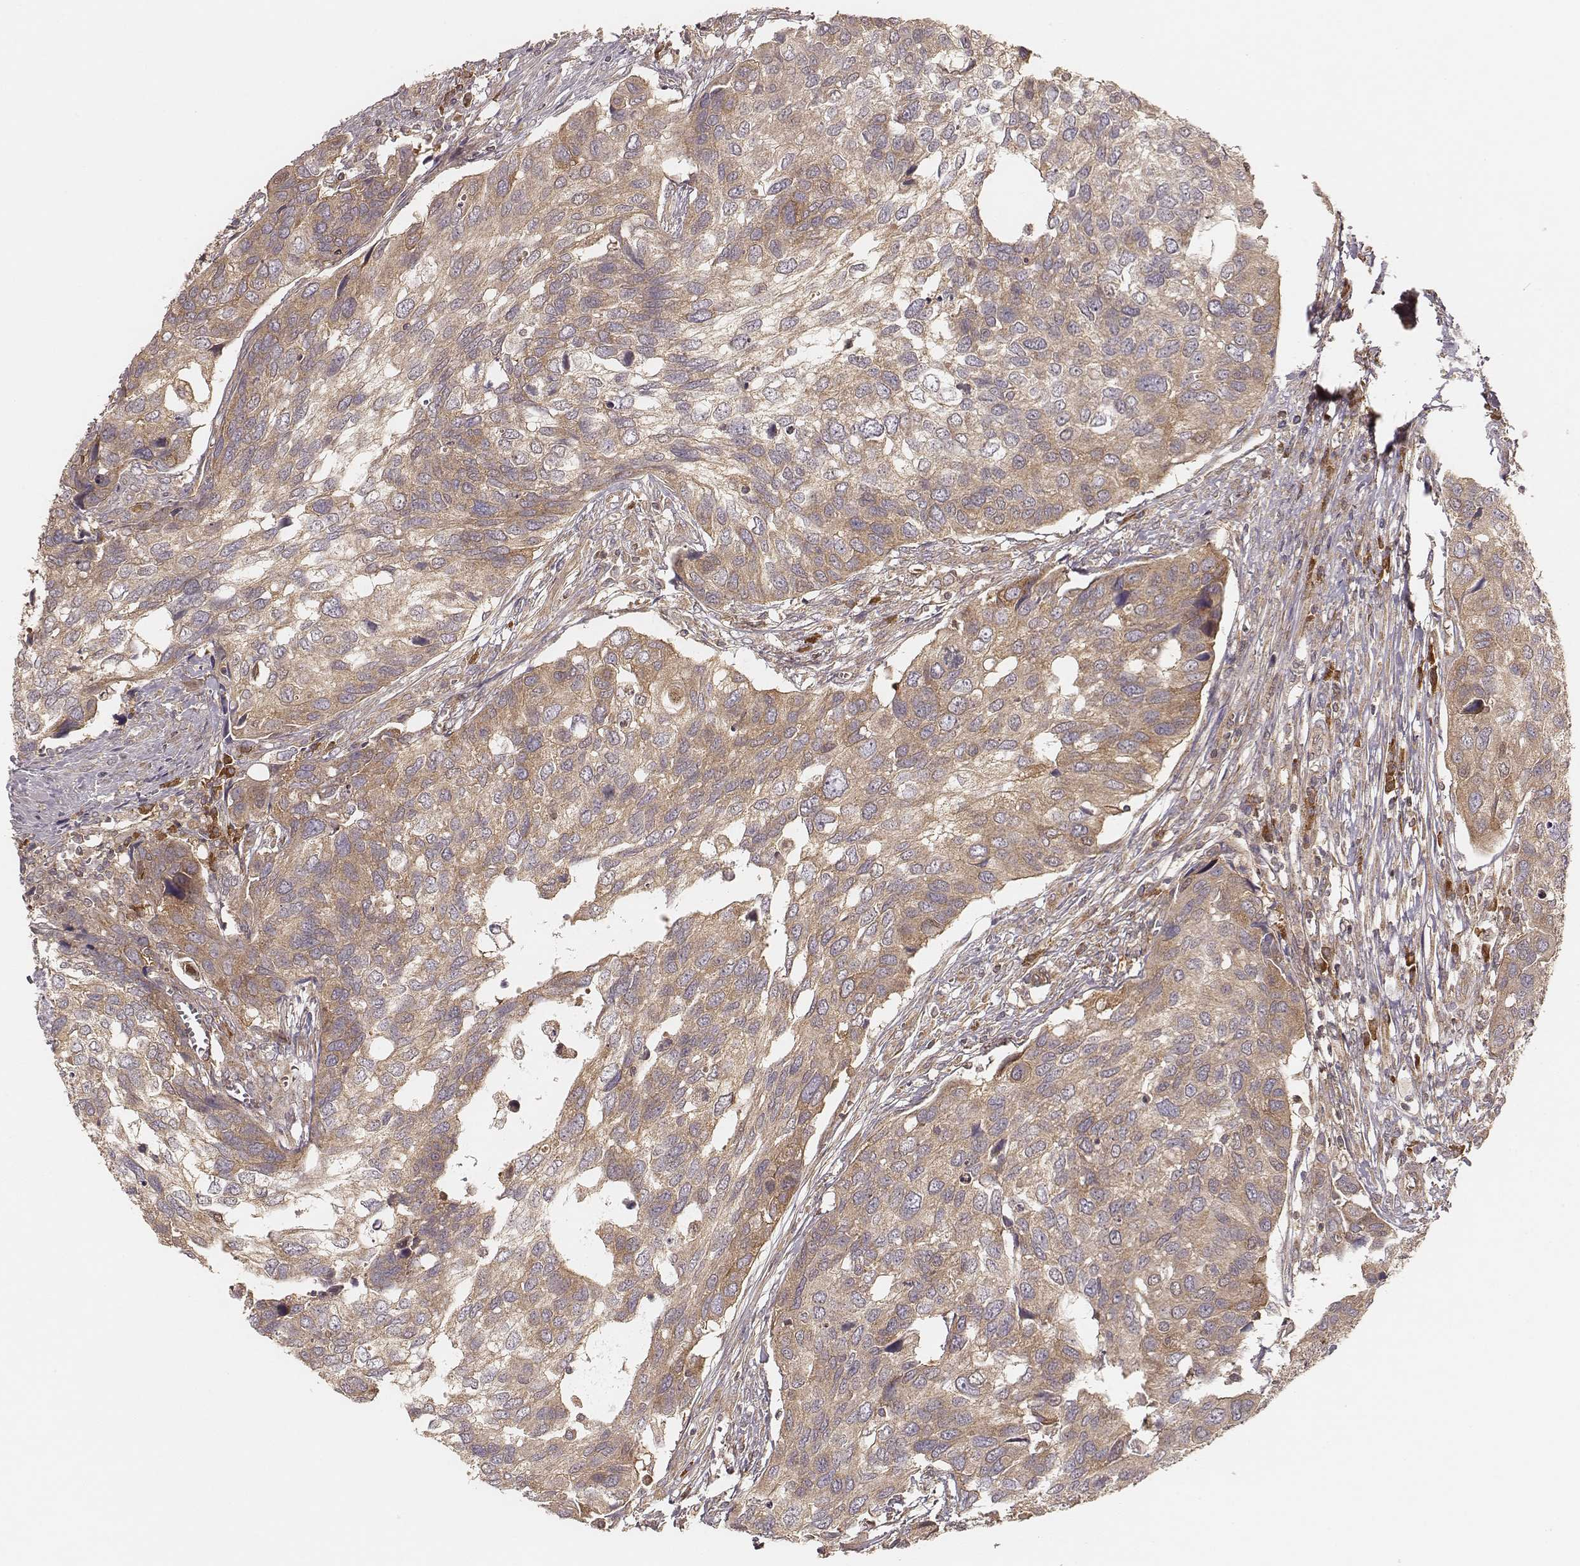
{"staining": {"intensity": "weak", "quantity": ">75%", "location": "cytoplasmic/membranous"}, "tissue": "urothelial cancer", "cell_type": "Tumor cells", "image_type": "cancer", "snomed": [{"axis": "morphology", "description": "Urothelial carcinoma, High grade"}, {"axis": "topography", "description": "Urinary bladder"}], "caption": "An image of urothelial carcinoma (high-grade) stained for a protein demonstrates weak cytoplasmic/membranous brown staining in tumor cells.", "gene": "CARS1", "patient": {"sex": "male", "age": 60}}